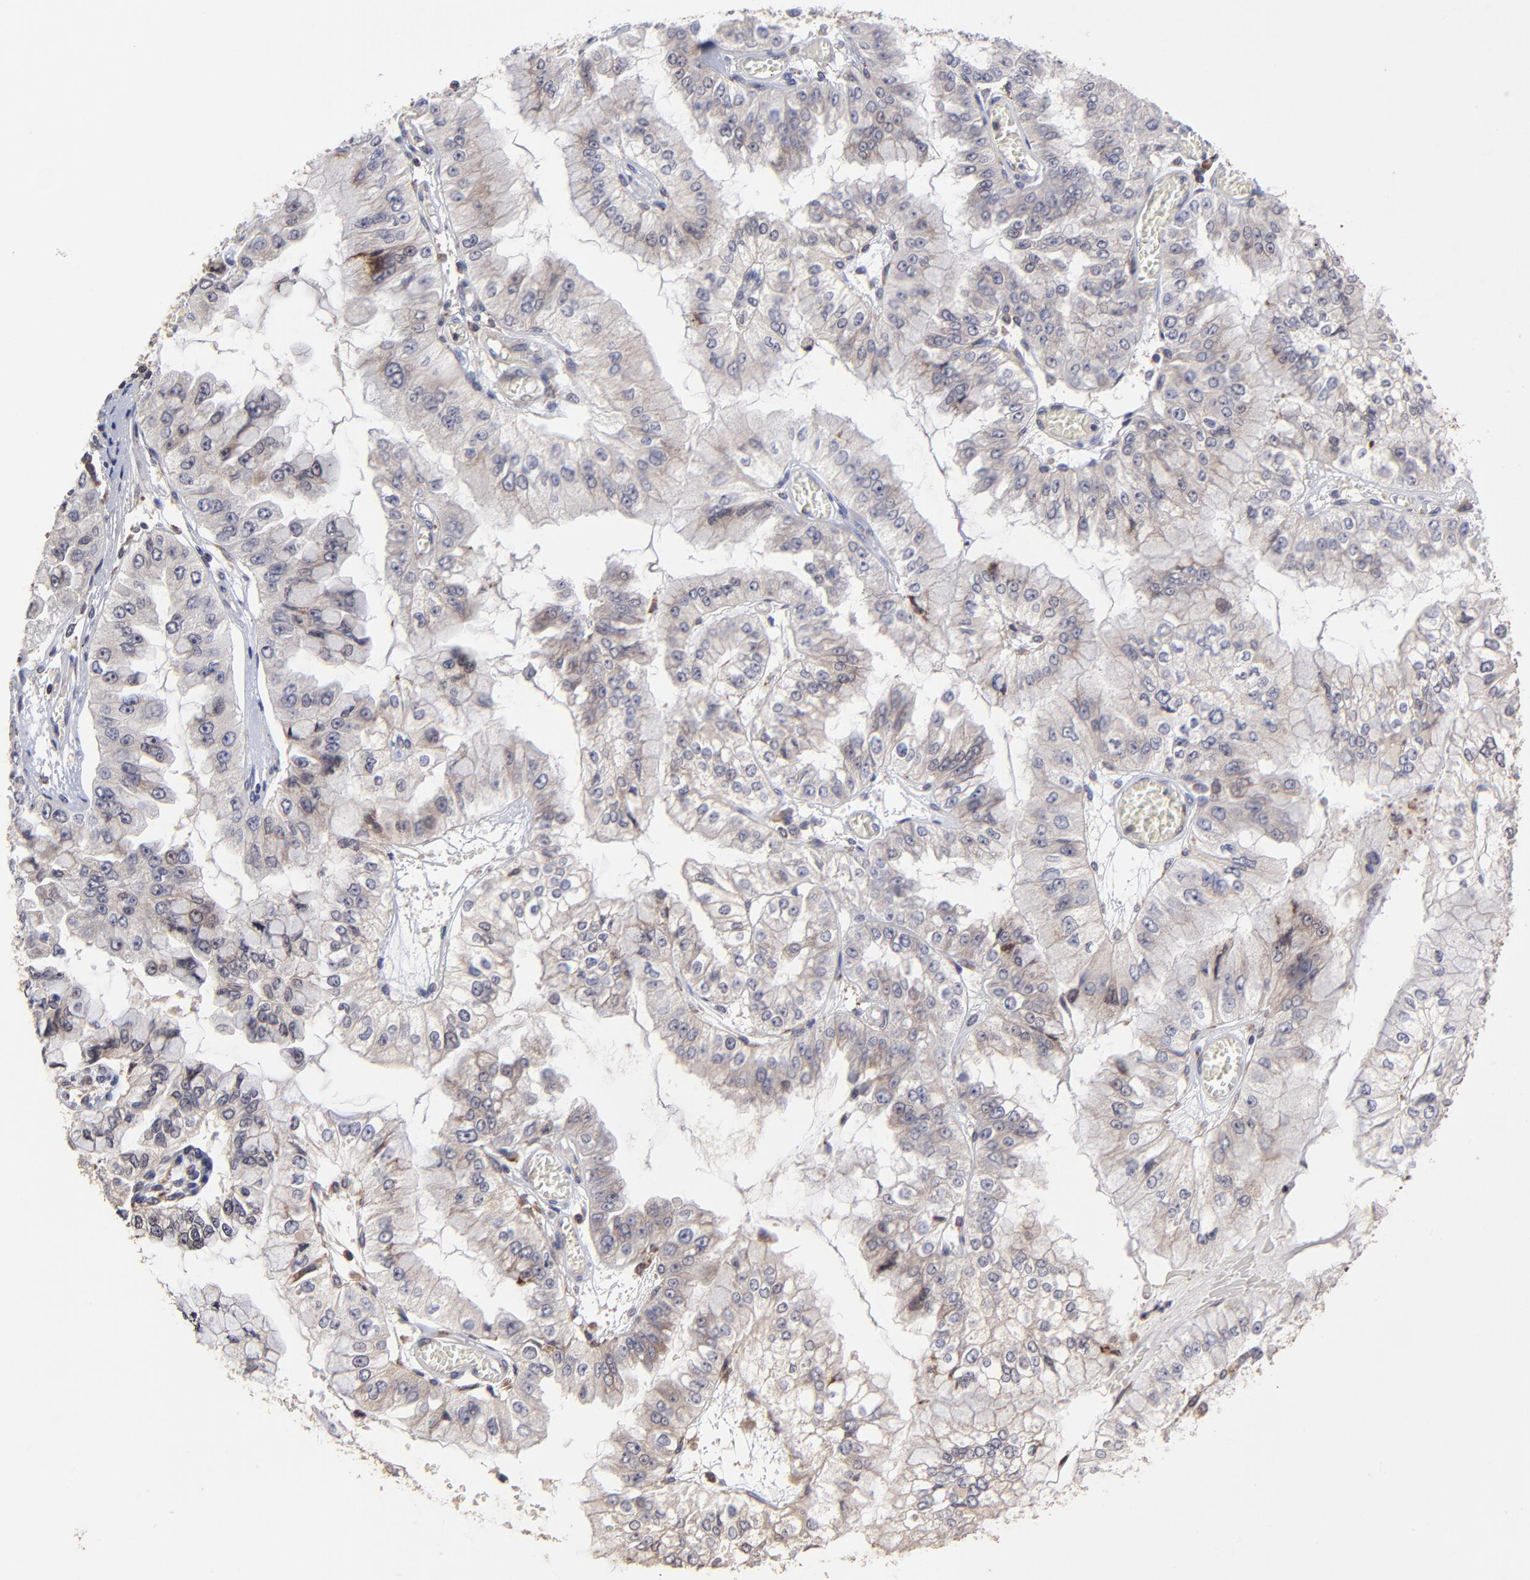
{"staining": {"intensity": "negative", "quantity": "none", "location": "none"}, "tissue": "liver cancer", "cell_type": "Tumor cells", "image_type": "cancer", "snomed": [{"axis": "morphology", "description": "Cholangiocarcinoma"}, {"axis": "topography", "description": "Liver"}], "caption": "The IHC histopathology image has no significant staining in tumor cells of liver cancer tissue.", "gene": "UBE2L6", "patient": {"sex": "female", "age": 79}}